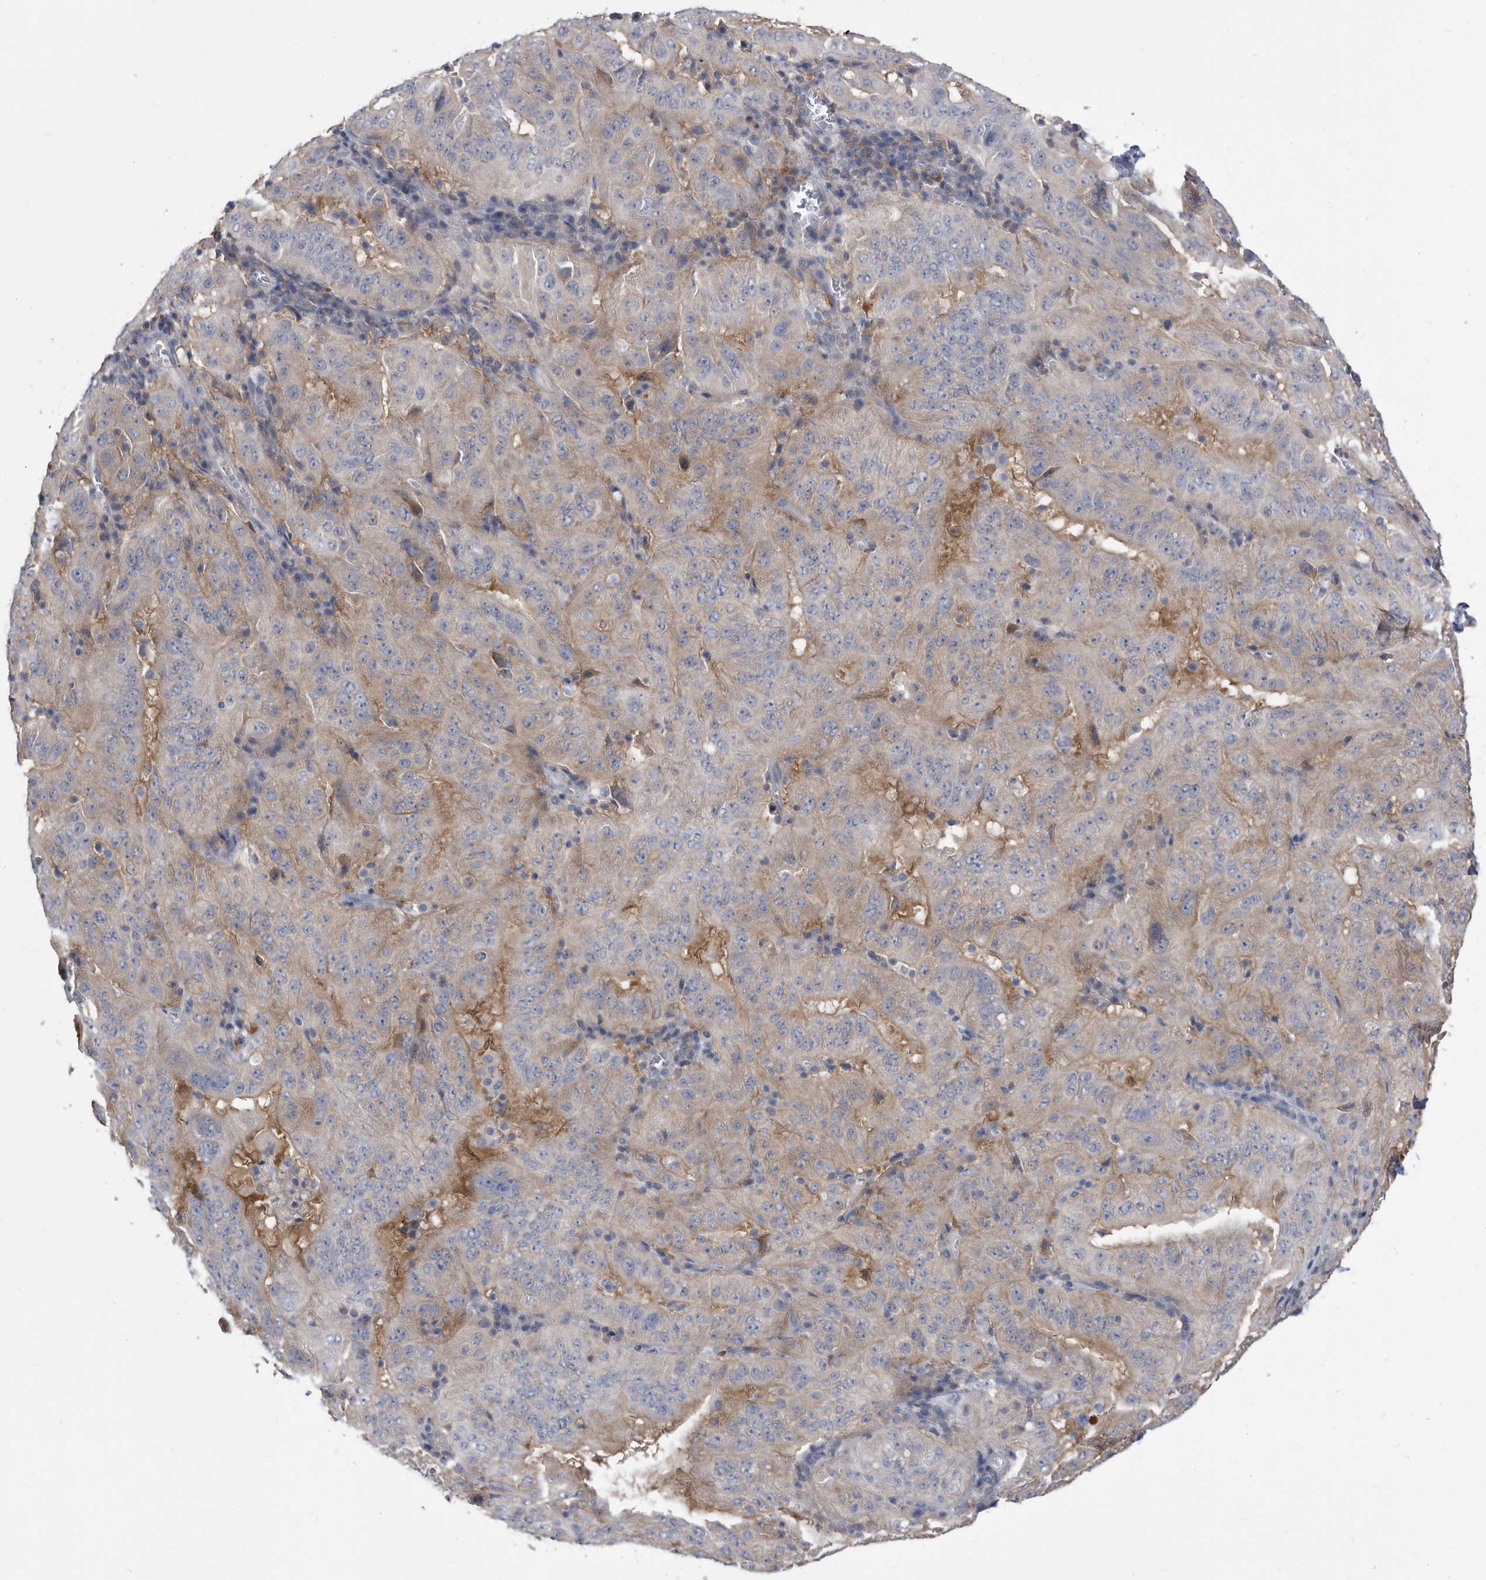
{"staining": {"intensity": "negative", "quantity": "none", "location": "none"}, "tissue": "pancreatic cancer", "cell_type": "Tumor cells", "image_type": "cancer", "snomed": [{"axis": "morphology", "description": "Adenocarcinoma, NOS"}, {"axis": "topography", "description": "Pancreas"}], "caption": "Protein analysis of pancreatic adenocarcinoma reveals no significant positivity in tumor cells.", "gene": "CCT4", "patient": {"sex": "male", "age": 63}}